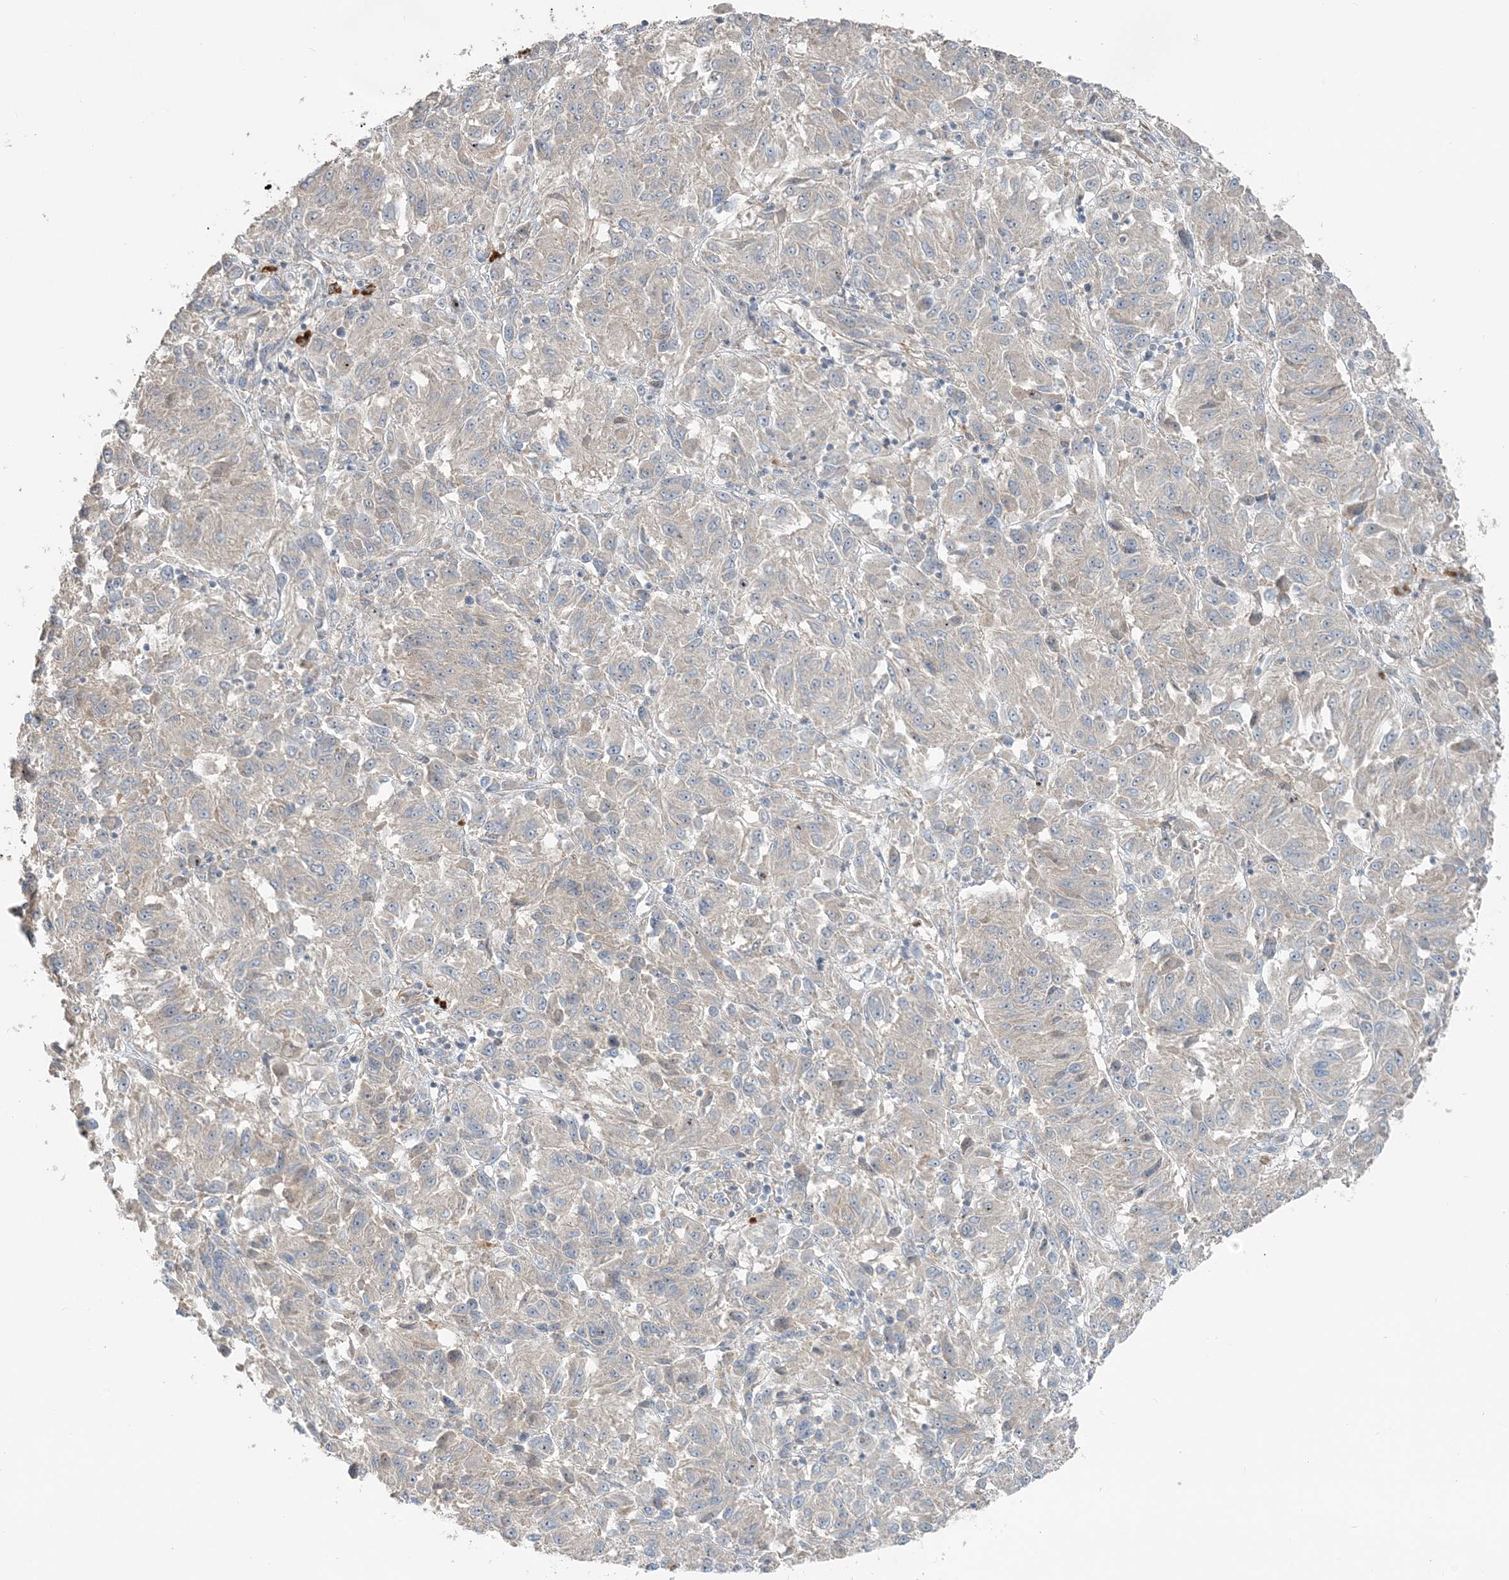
{"staining": {"intensity": "negative", "quantity": "none", "location": "none"}, "tissue": "melanoma", "cell_type": "Tumor cells", "image_type": "cancer", "snomed": [{"axis": "morphology", "description": "Malignant melanoma, Metastatic site"}, {"axis": "topography", "description": "Lung"}], "caption": "Immunohistochemical staining of malignant melanoma (metastatic site) demonstrates no significant positivity in tumor cells.", "gene": "SLC4A10", "patient": {"sex": "male", "age": 64}}